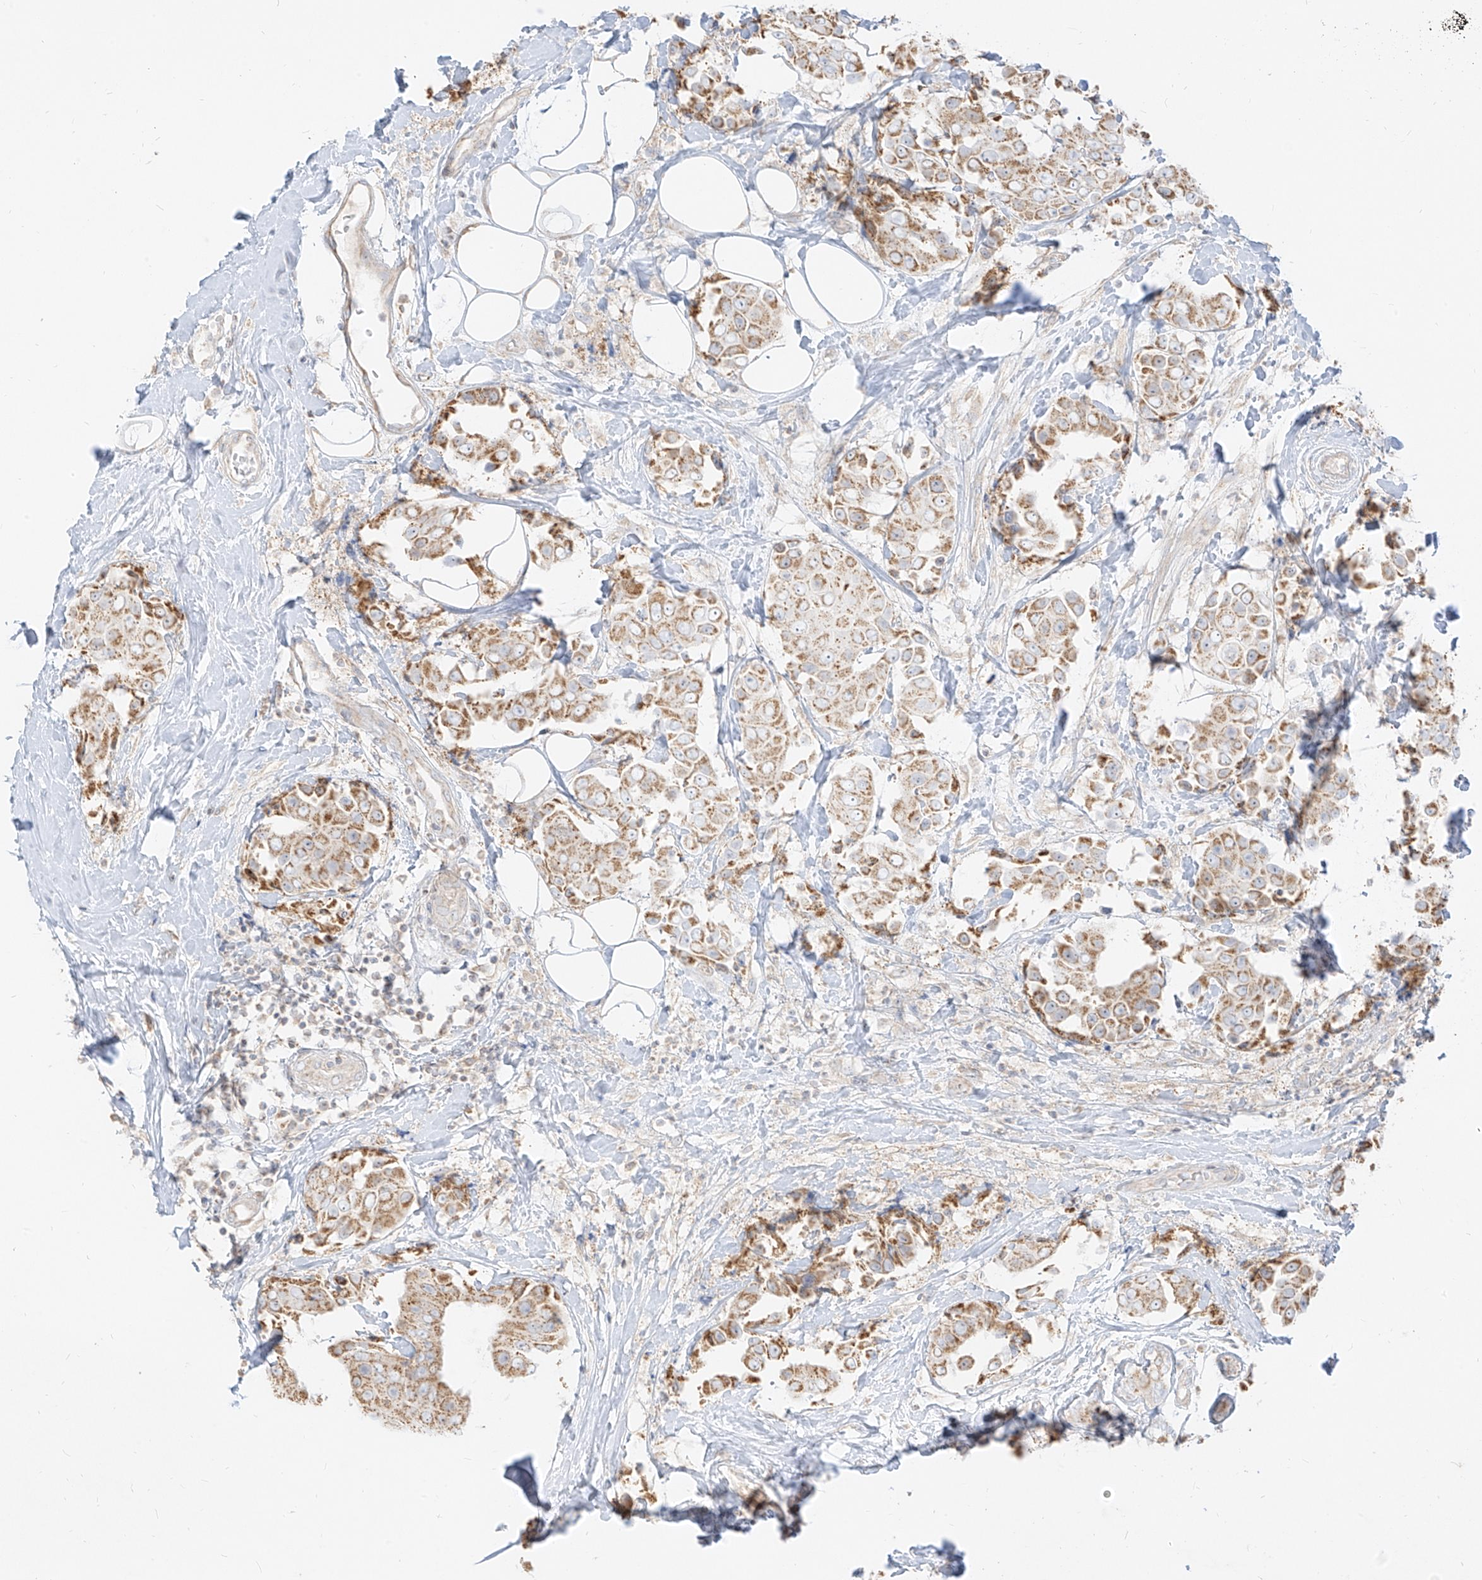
{"staining": {"intensity": "moderate", "quantity": ">75%", "location": "cytoplasmic/membranous"}, "tissue": "breast cancer", "cell_type": "Tumor cells", "image_type": "cancer", "snomed": [{"axis": "morphology", "description": "Normal tissue, NOS"}, {"axis": "morphology", "description": "Duct carcinoma"}, {"axis": "topography", "description": "Breast"}], "caption": "Immunohistochemistry (IHC) micrograph of human breast cancer stained for a protein (brown), which shows medium levels of moderate cytoplasmic/membranous expression in about >75% of tumor cells.", "gene": "ZIM3", "patient": {"sex": "female", "age": 39}}